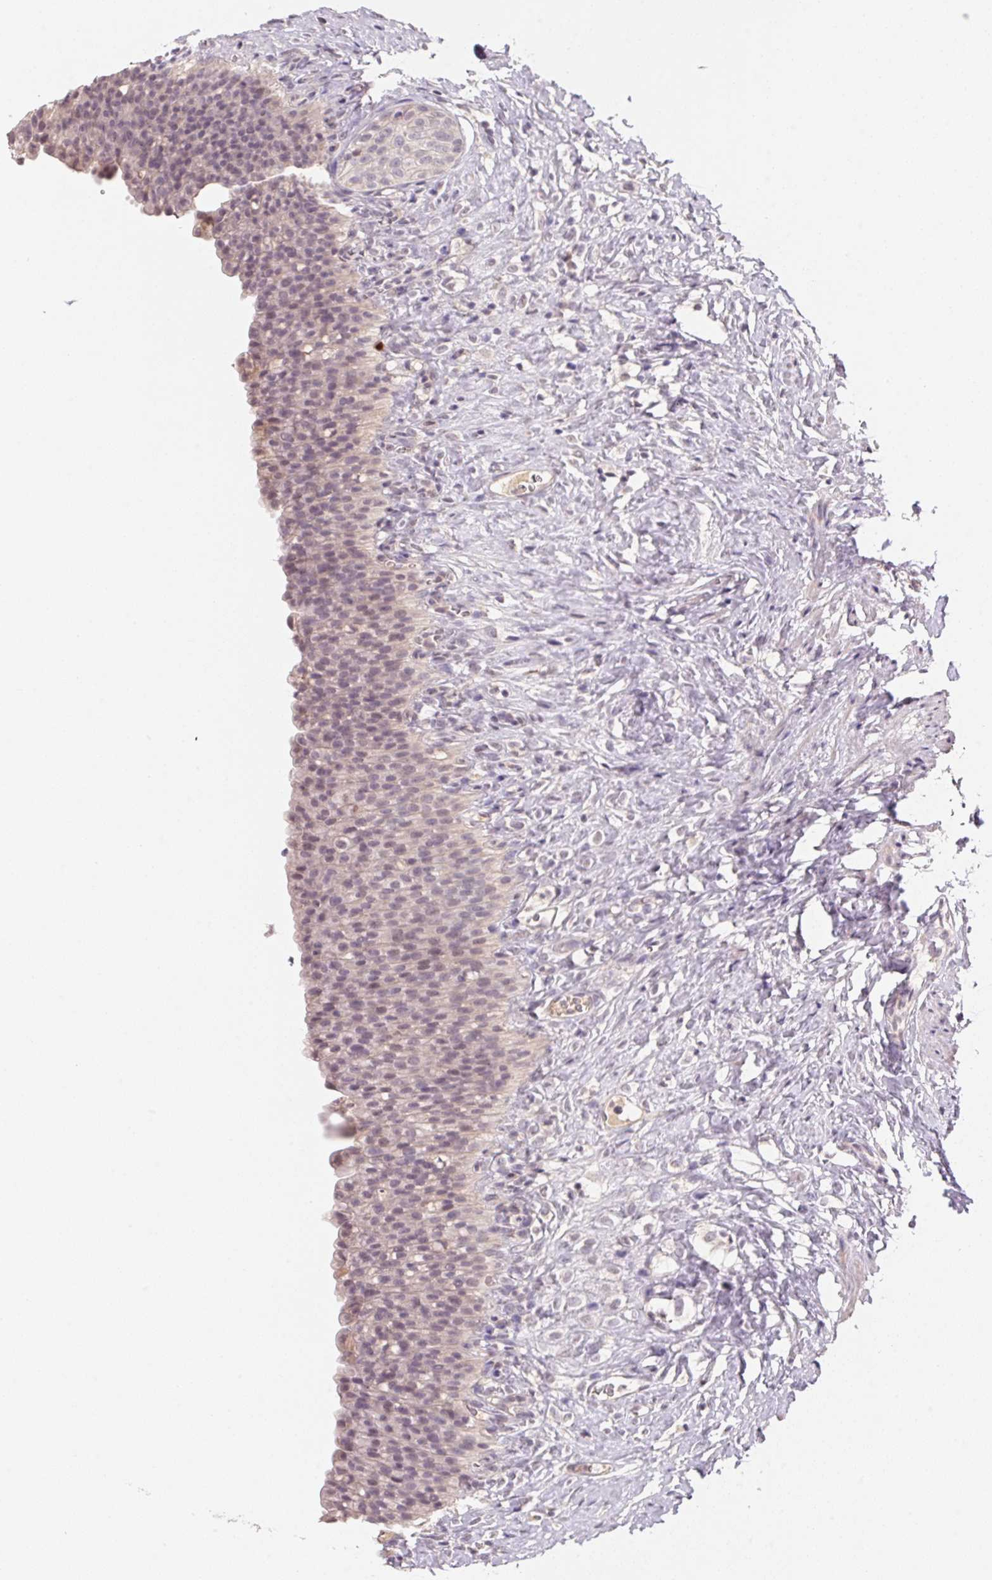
{"staining": {"intensity": "moderate", "quantity": "<25%", "location": "nuclear"}, "tissue": "urinary bladder", "cell_type": "Urothelial cells", "image_type": "normal", "snomed": [{"axis": "morphology", "description": "Normal tissue, NOS"}, {"axis": "topography", "description": "Urinary bladder"}, {"axis": "topography", "description": "Prostate"}], "caption": "Urinary bladder was stained to show a protein in brown. There is low levels of moderate nuclear expression in about <25% of urothelial cells.", "gene": "KIFC1", "patient": {"sex": "male", "age": 76}}